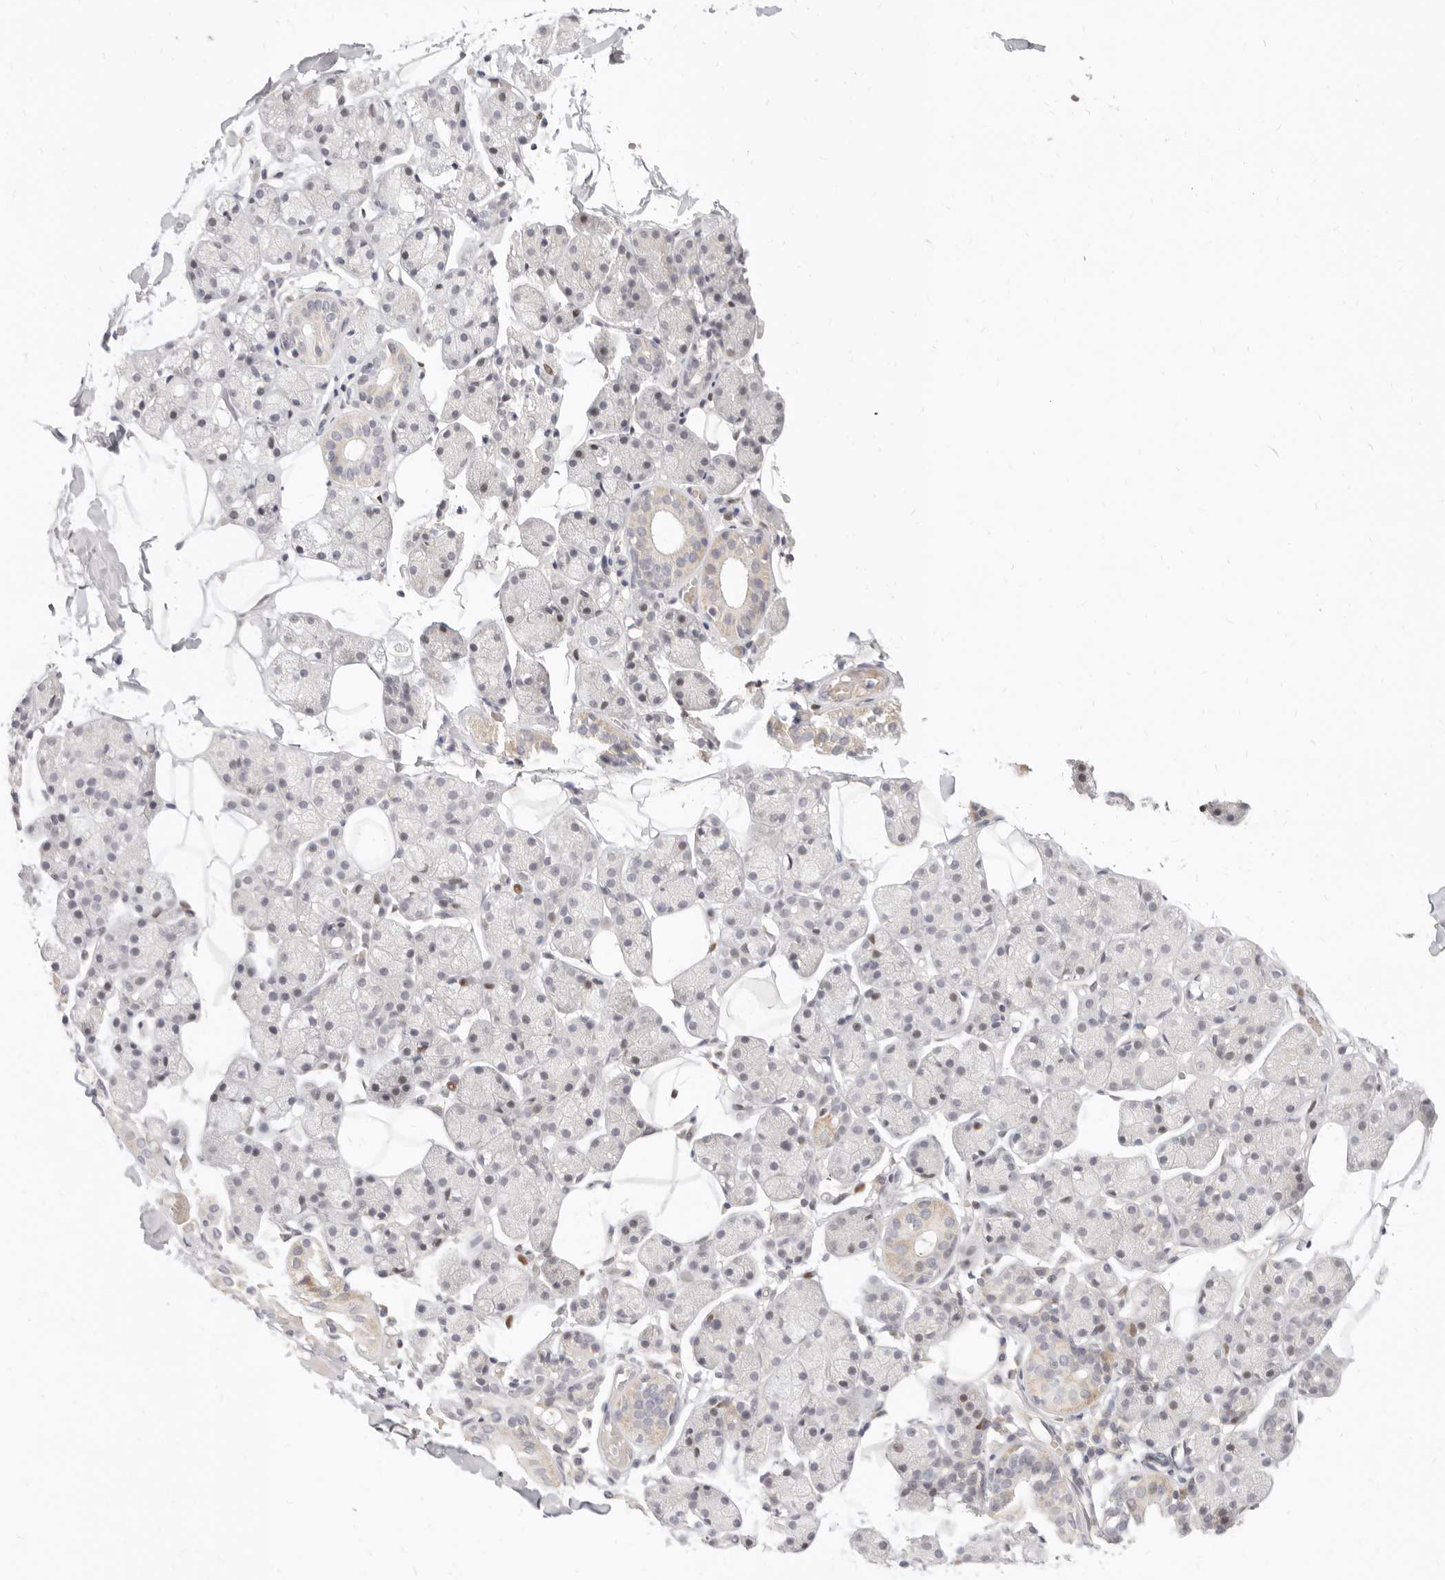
{"staining": {"intensity": "moderate", "quantity": "<25%", "location": "cytoplasmic/membranous"}, "tissue": "salivary gland", "cell_type": "Glandular cells", "image_type": "normal", "snomed": [{"axis": "morphology", "description": "Normal tissue, NOS"}, {"axis": "topography", "description": "Salivary gland"}], "caption": "An IHC image of unremarkable tissue is shown. Protein staining in brown highlights moderate cytoplasmic/membranous positivity in salivary gland within glandular cells.", "gene": "LTB4R2", "patient": {"sex": "female", "age": 33}}